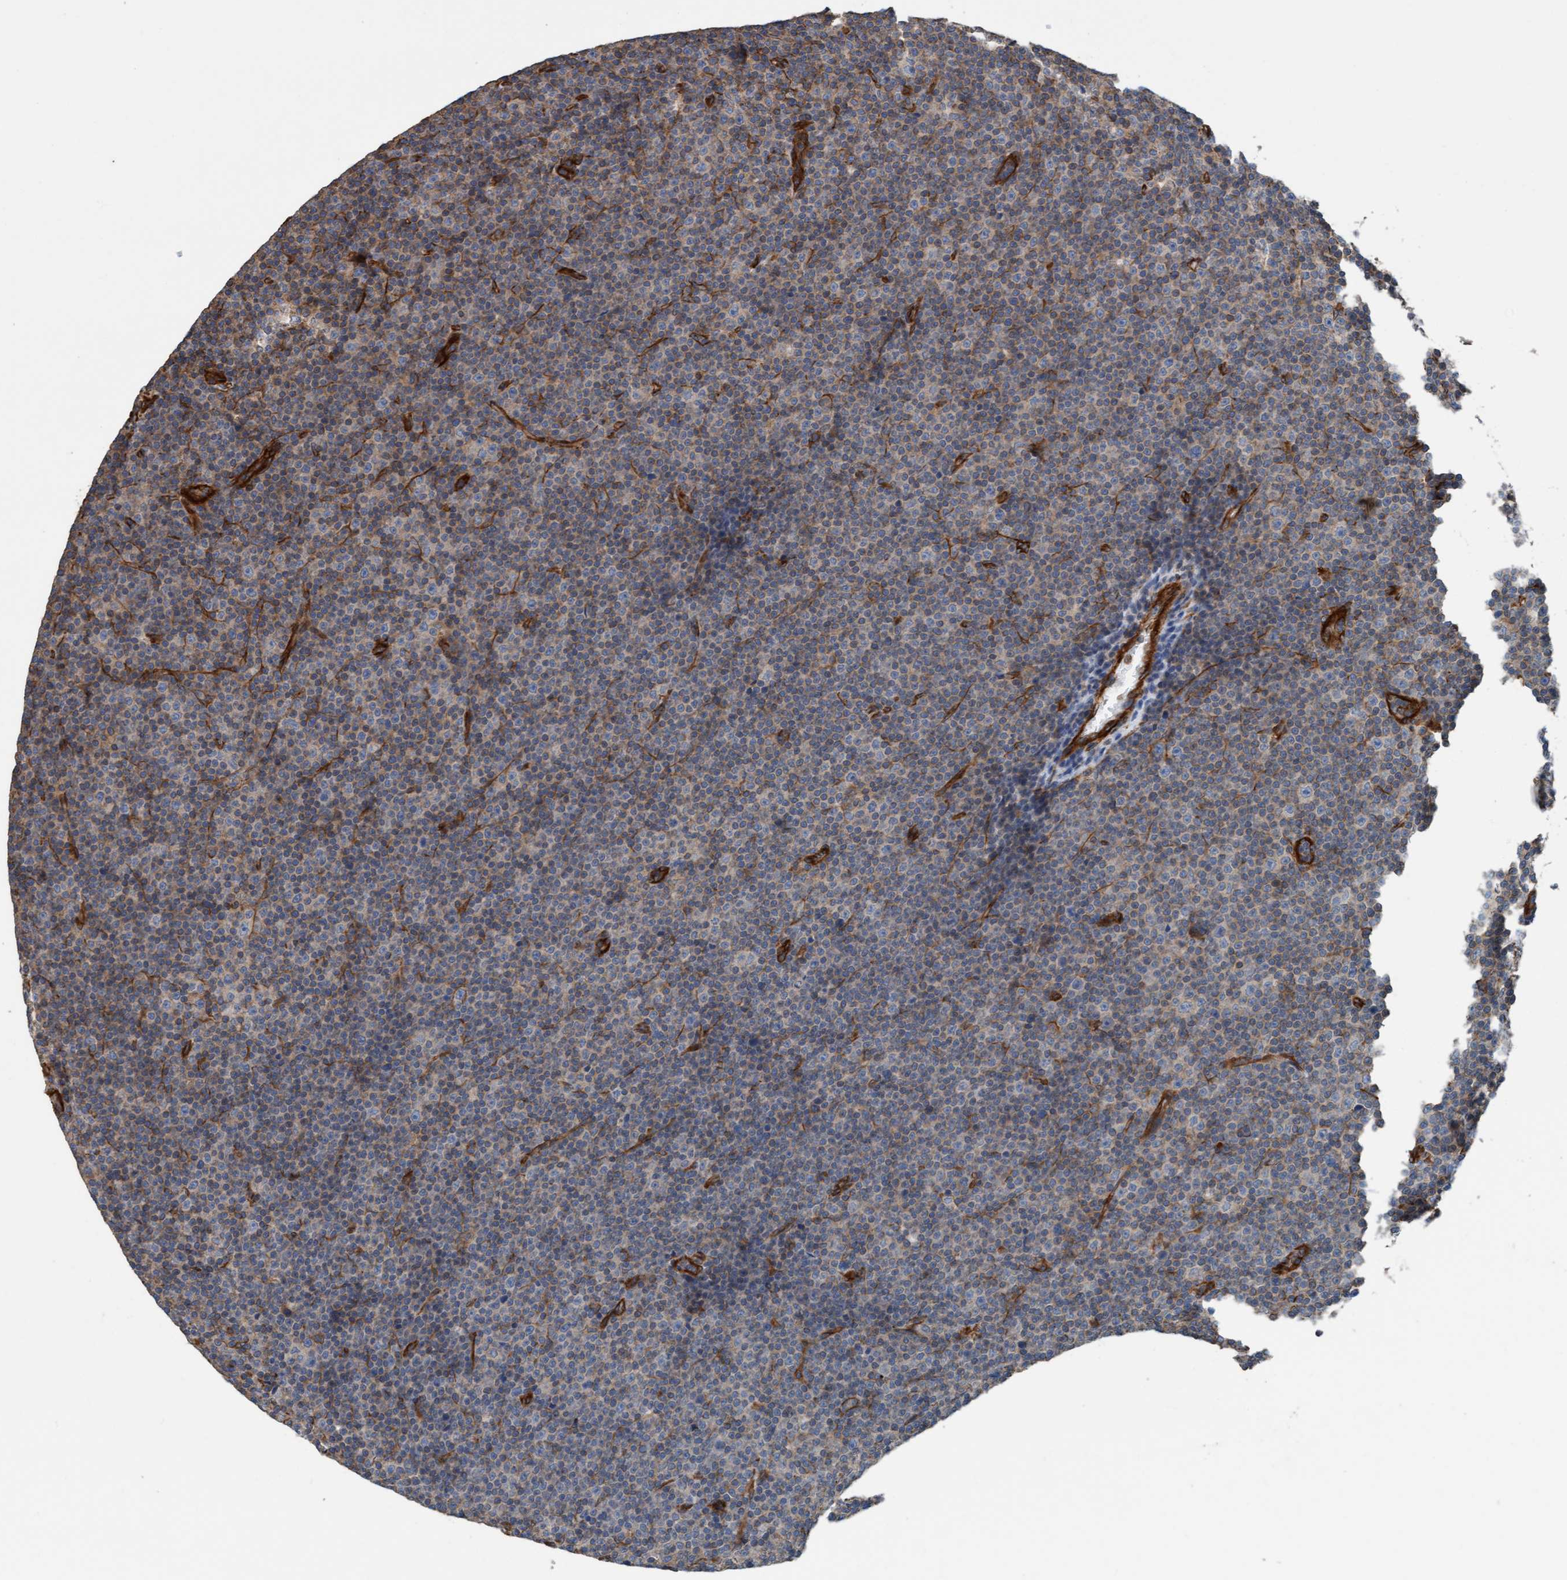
{"staining": {"intensity": "weak", "quantity": "<25%", "location": "cytoplasmic/membranous"}, "tissue": "lymphoma", "cell_type": "Tumor cells", "image_type": "cancer", "snomed": [{"axis": "morphology", "description": "Malignant lymphoma, non-Hodgkin's type, Low grade"}, {"axis": "topography", "description": "Lymph node"}], "caption": "Tumor cells show no significant staining in lymphoma.", "gene": "STXBP4", "patient": {"sex": "female", "age": 67}}